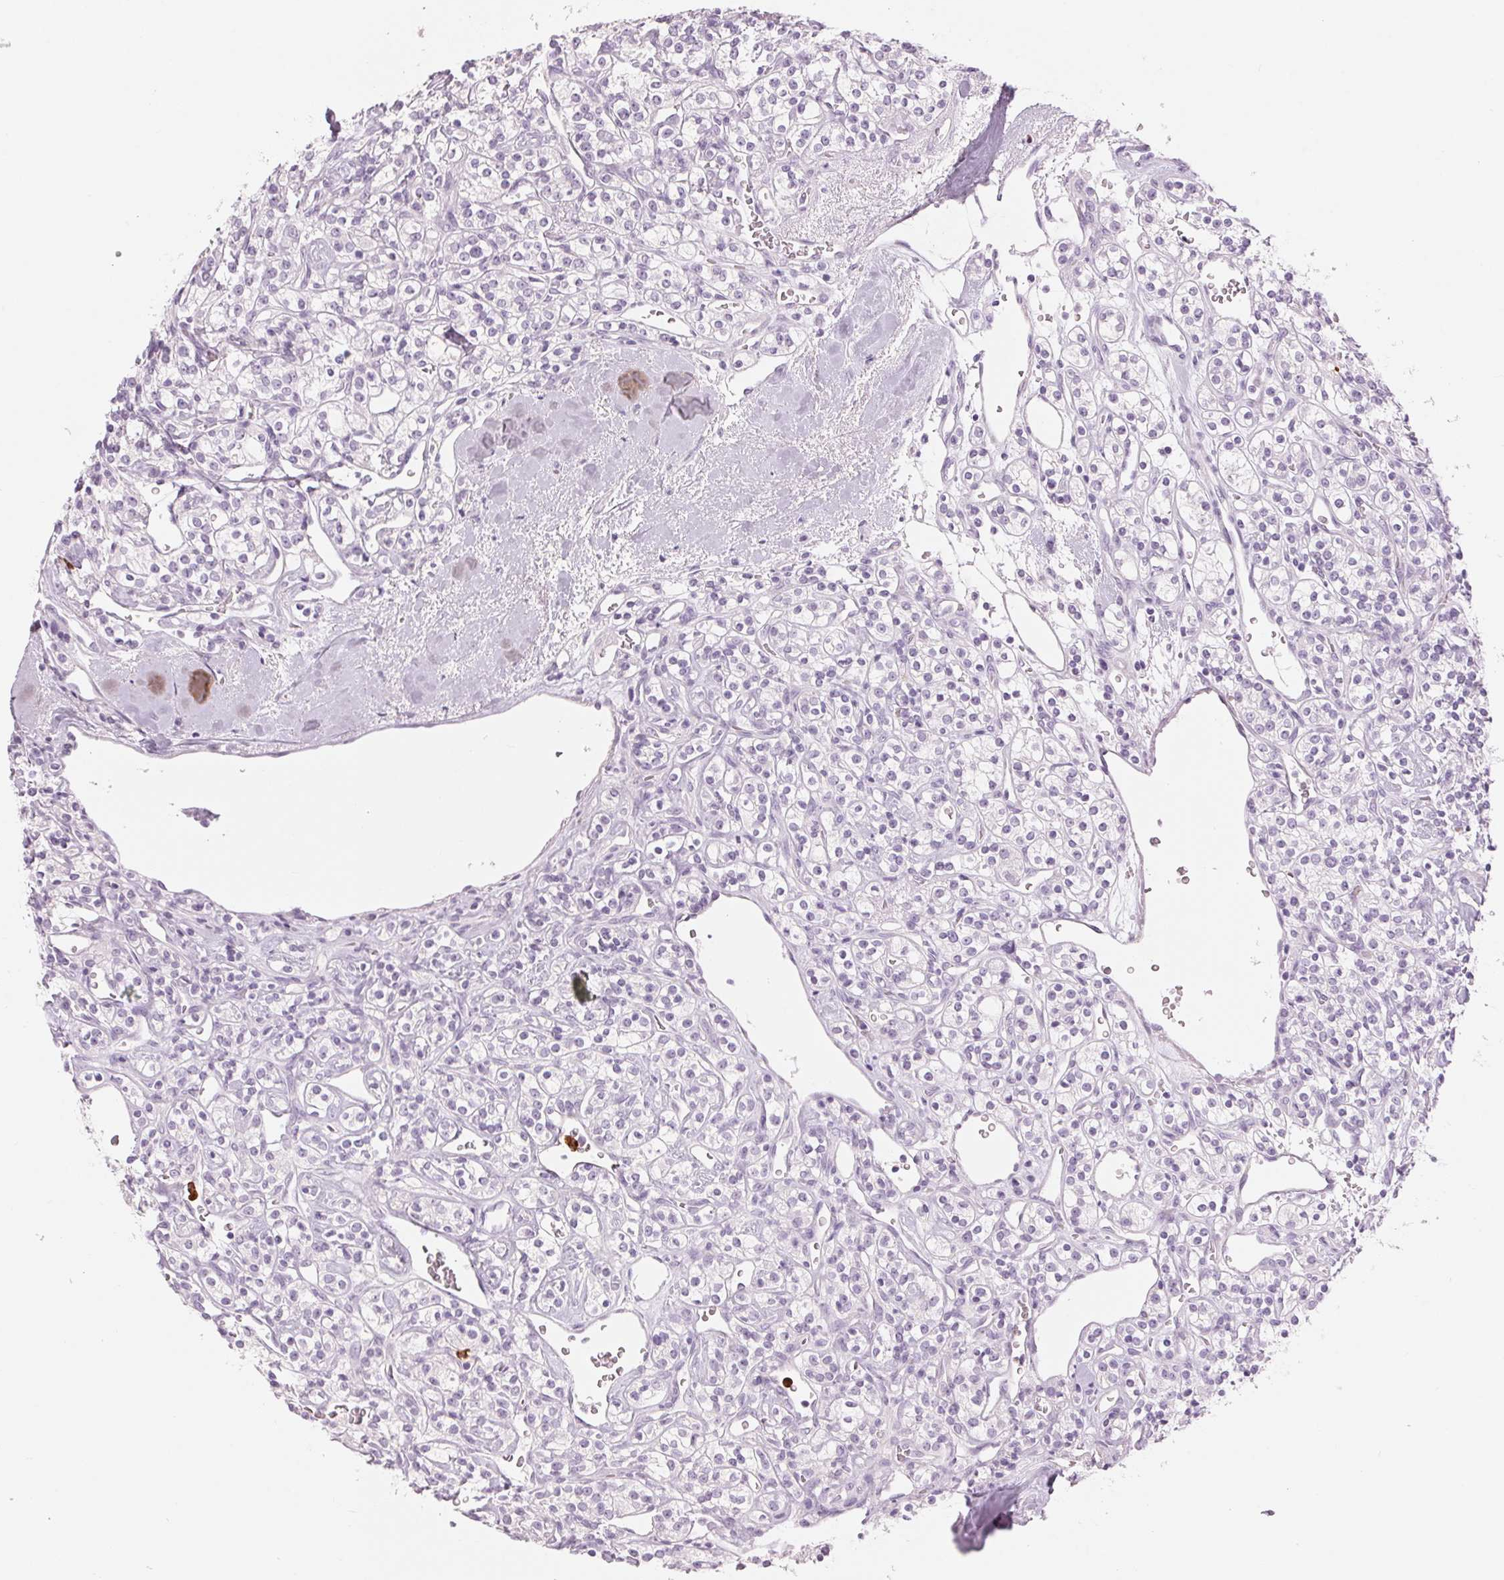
{"staining": {"intensity": "negative", "quantity": "none", "location": "none"}, "tissue": "renal cancer", "cell_type": "Tumor cells", "image_type": "cancer", "snomed": [{"axis": "morphology", "description": "Adenocarcinoma, NOS"}, {"axis": "topography", "description": "Kidney"}], "caption": "This histopathology image is of renal cancer (adenocarcinoma) stained with immunohistochemistry to label a protein in brown with the nuclei are counter-stained blue. There is no expression in tumor cells.", "gene": "KLK7", "patient": {"sex": "male", "age": 77}}